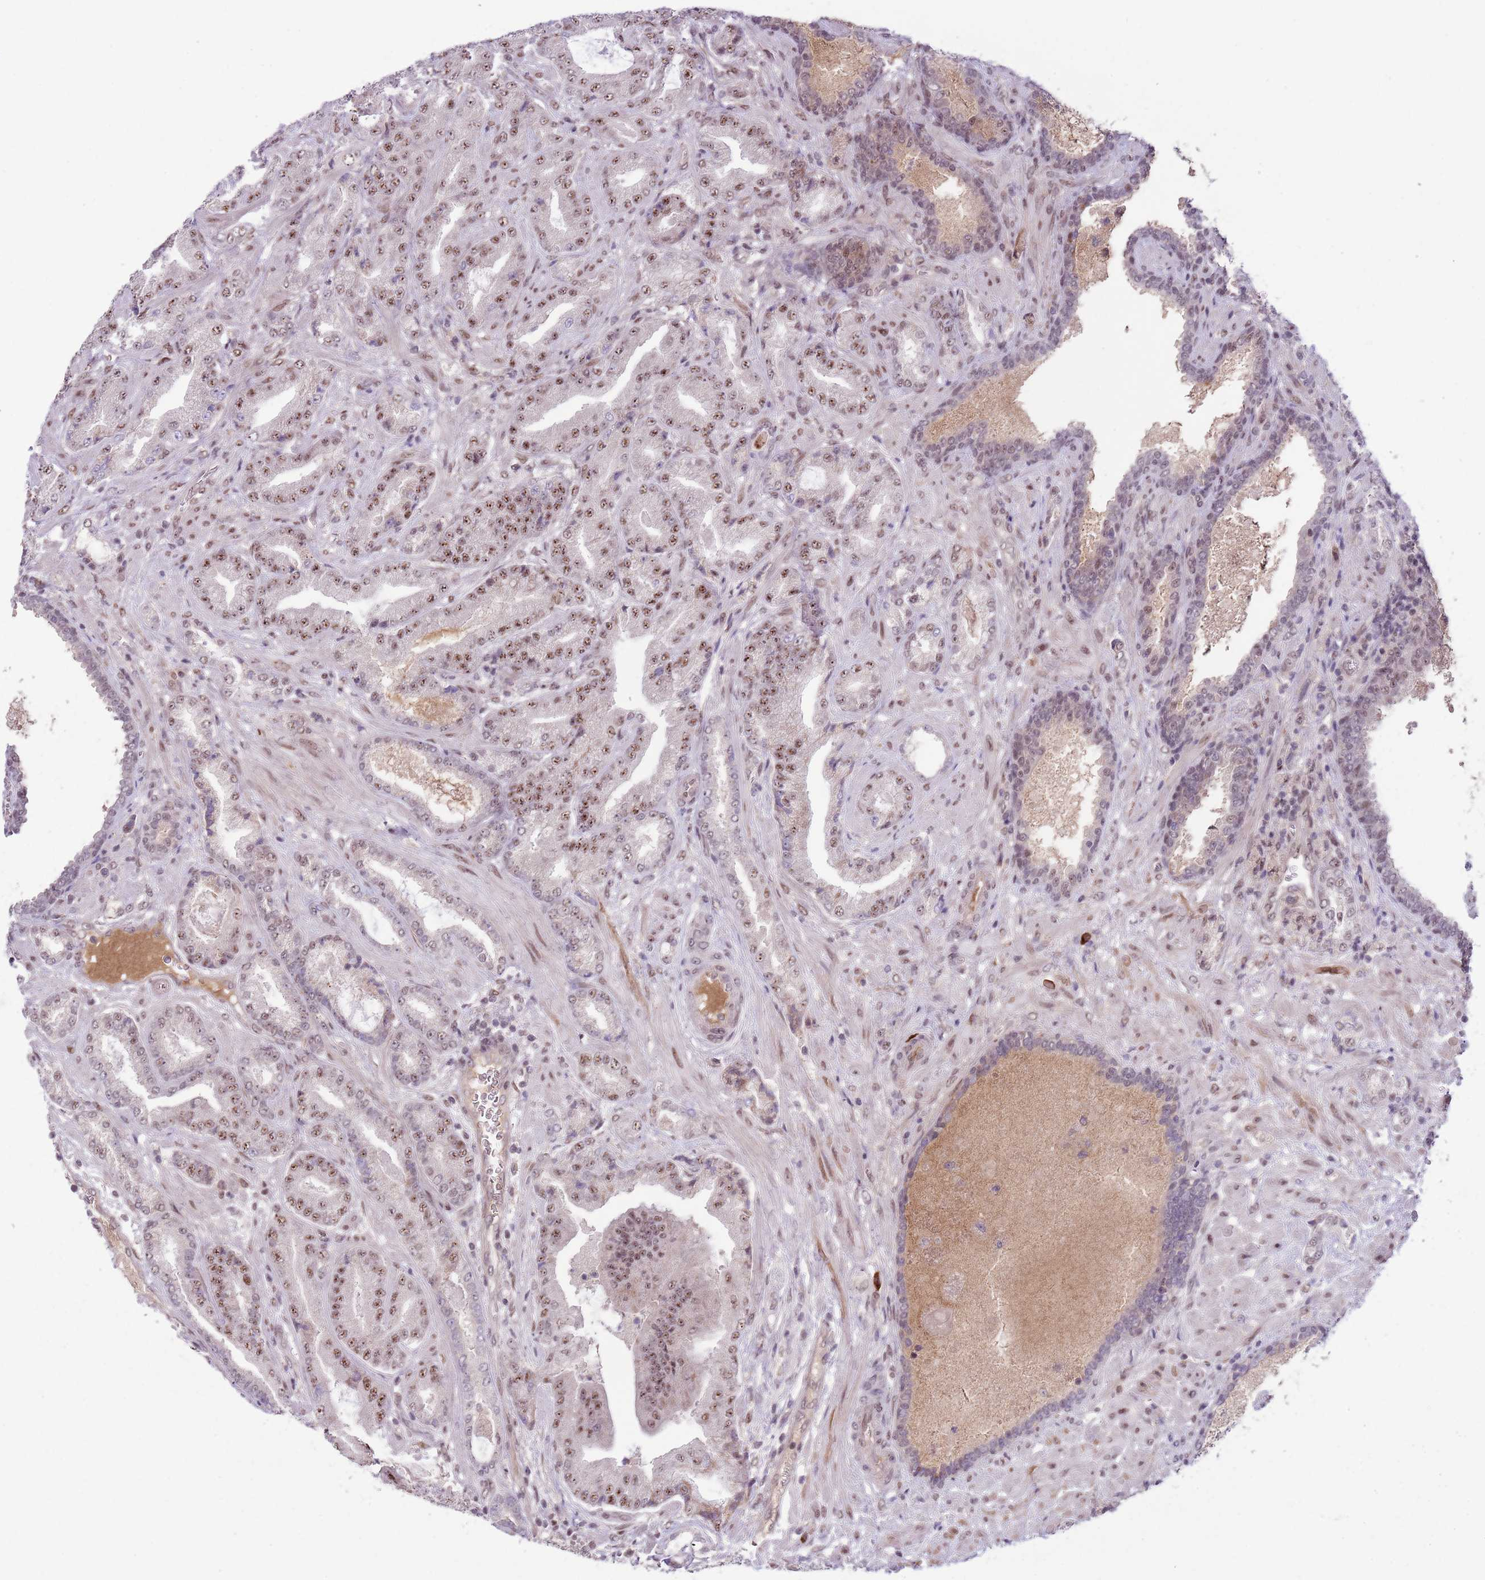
{"staining": {"intensity": "moderate", "quantity": ">75%", "location": "nuclear"}, "tissue": "prostate cancer", "cell_type": "Tumor cells", "image_type": "cancer", "snomed": [{"axis": "morphology", "description": "Adenocarcinoma, High grade"}, {"axis": "topography", "description": "Prostate"}], "caption": "Prostate cancer was stained to show a protein in brown. There is medium levels of moderate nuclear expression in approximately >75% of tumor cells.", "gene": "SIPA1L3", "patient": {"sex": "male", "age": 68}}